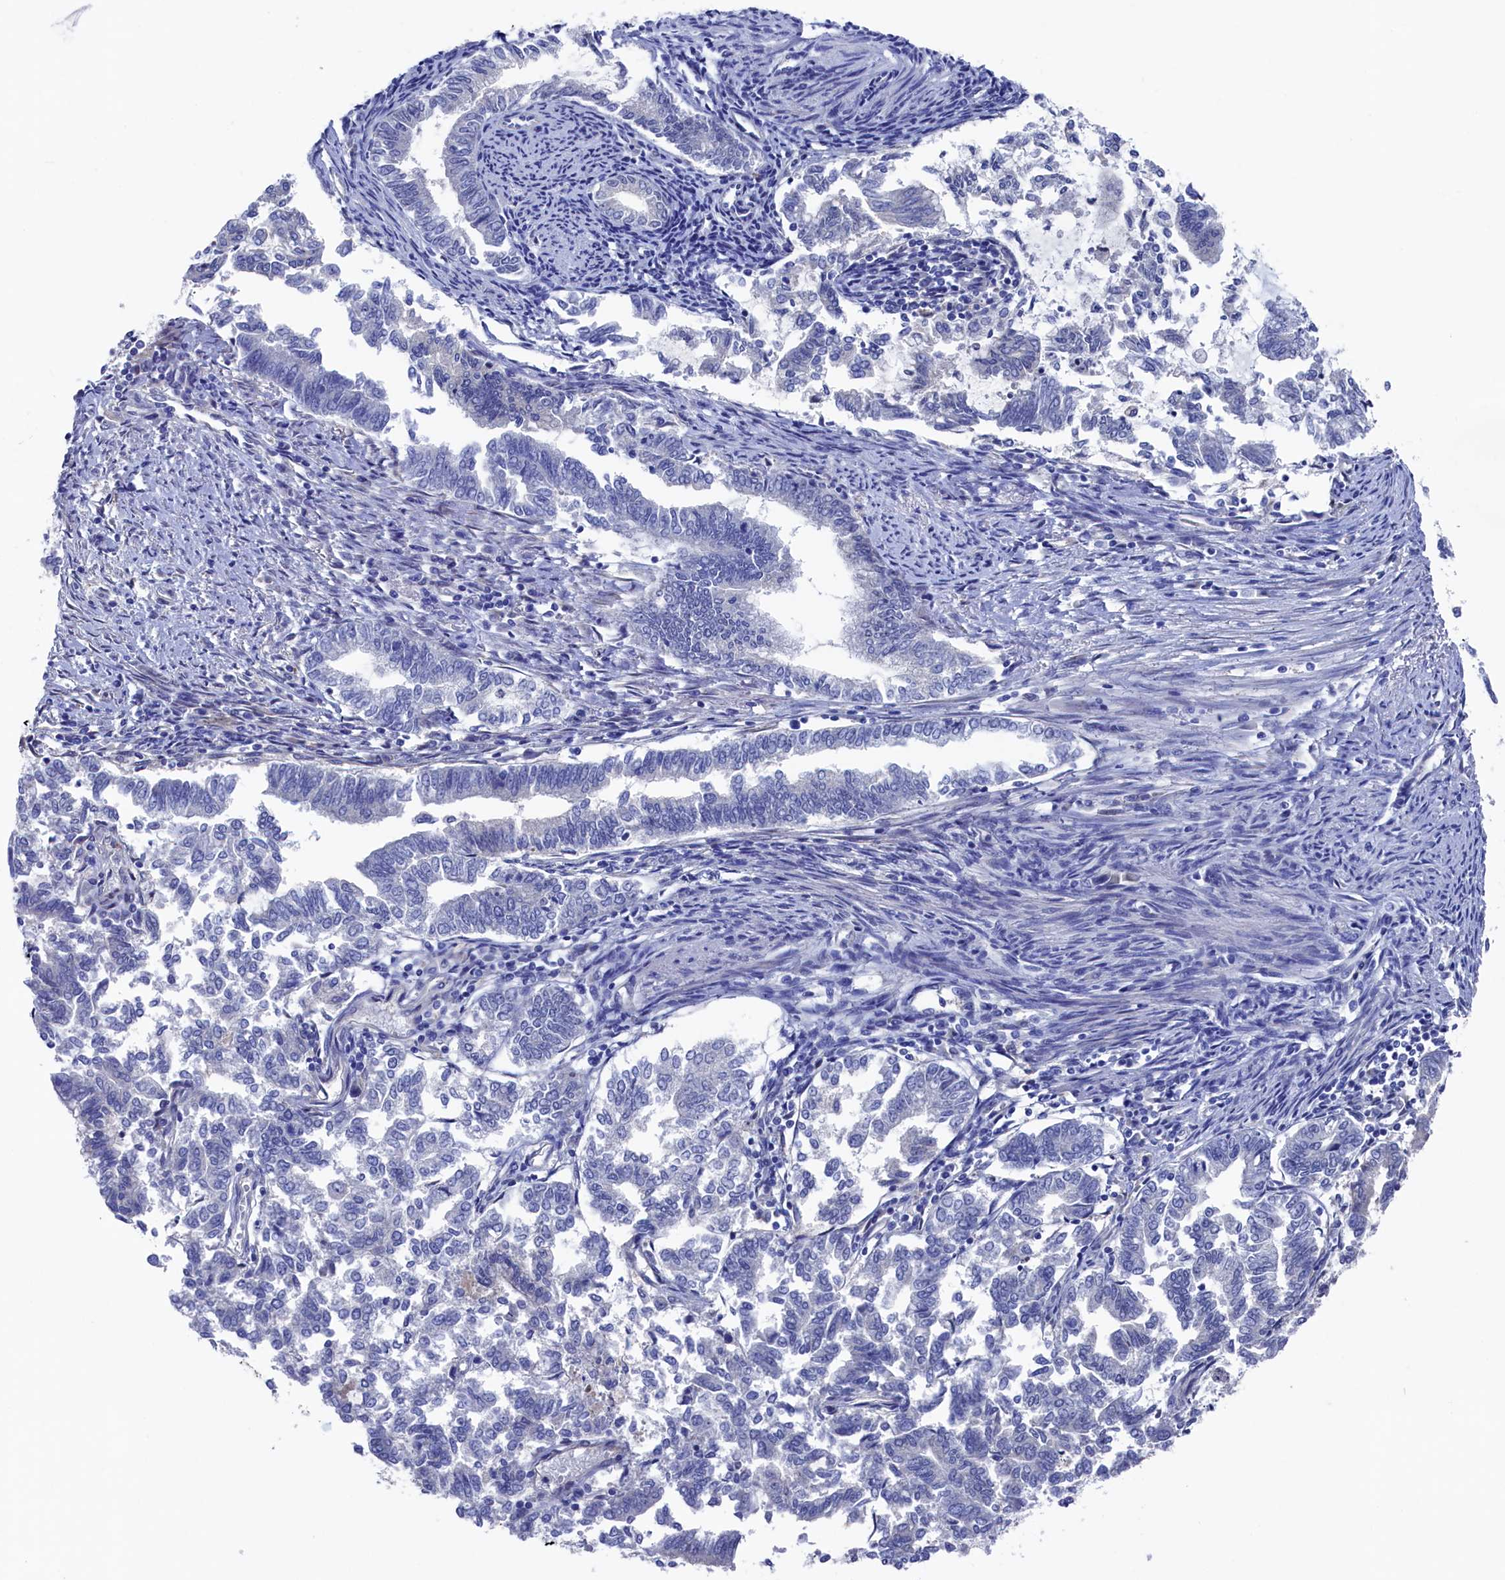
{"staining": {"intensity": "negative", "quantity": "none", "location": "none"}, "tissue": "endometrial cancer", "cell_type": "Tumor cells", "image_type": "cancer", "snomed": [{"axis": "morphology", "description": "Adenocarcinoma, NOS"}, {"axis": "topography", "description": "Endometrium"}], "caption": "Immunohistochemistry image of neoplastic tissue: human adenocarcinoma (endometrial) stained with DAB exhibits no significant protein expression in tumor cells.", "gene": "RNH1", "patient": {"sex": "female", "age": 79}}